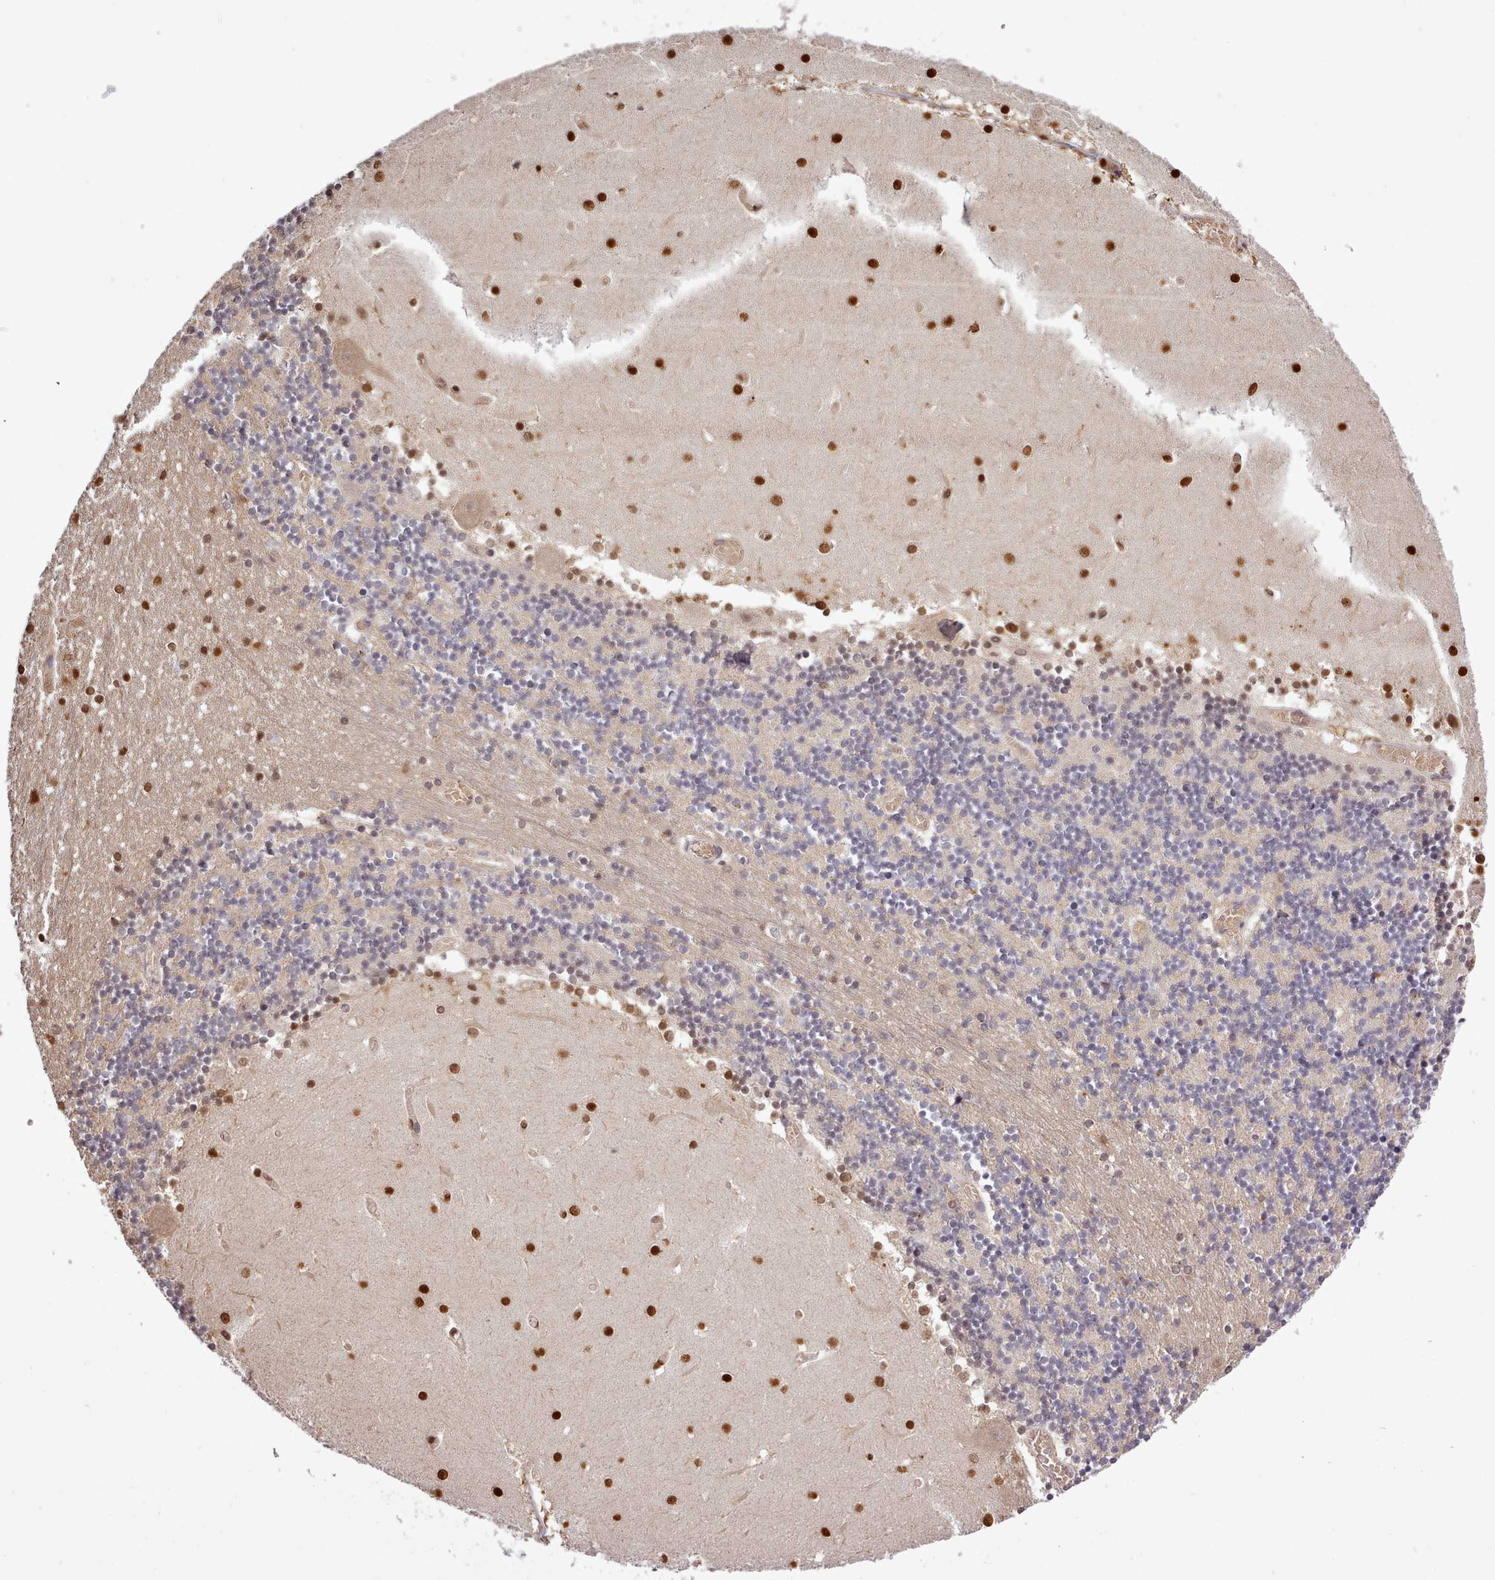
{"staining": {"intensity": "negative", "quantity": "none", "location": "none"}, "tissue": "cerebellum", "cell_type": "Cells in granular layer", "image_type": "normal", "snomed": [{"axis": "morphology", "description": "Normal tissue, NOS"}, {"axis": "topography", "description": "Cerebellum"}], "caption": "This is a histopathology image of immunohistochemistry (IHC) staining of normal cerebellum, which shows no staining in cells in granular layer. (DAB (3,3'-diaminobenzidine) immunohistochemistry (IHC), high magnification).", "gene": "ARL17A", "patient": {"sex": "female", "age": 28}}